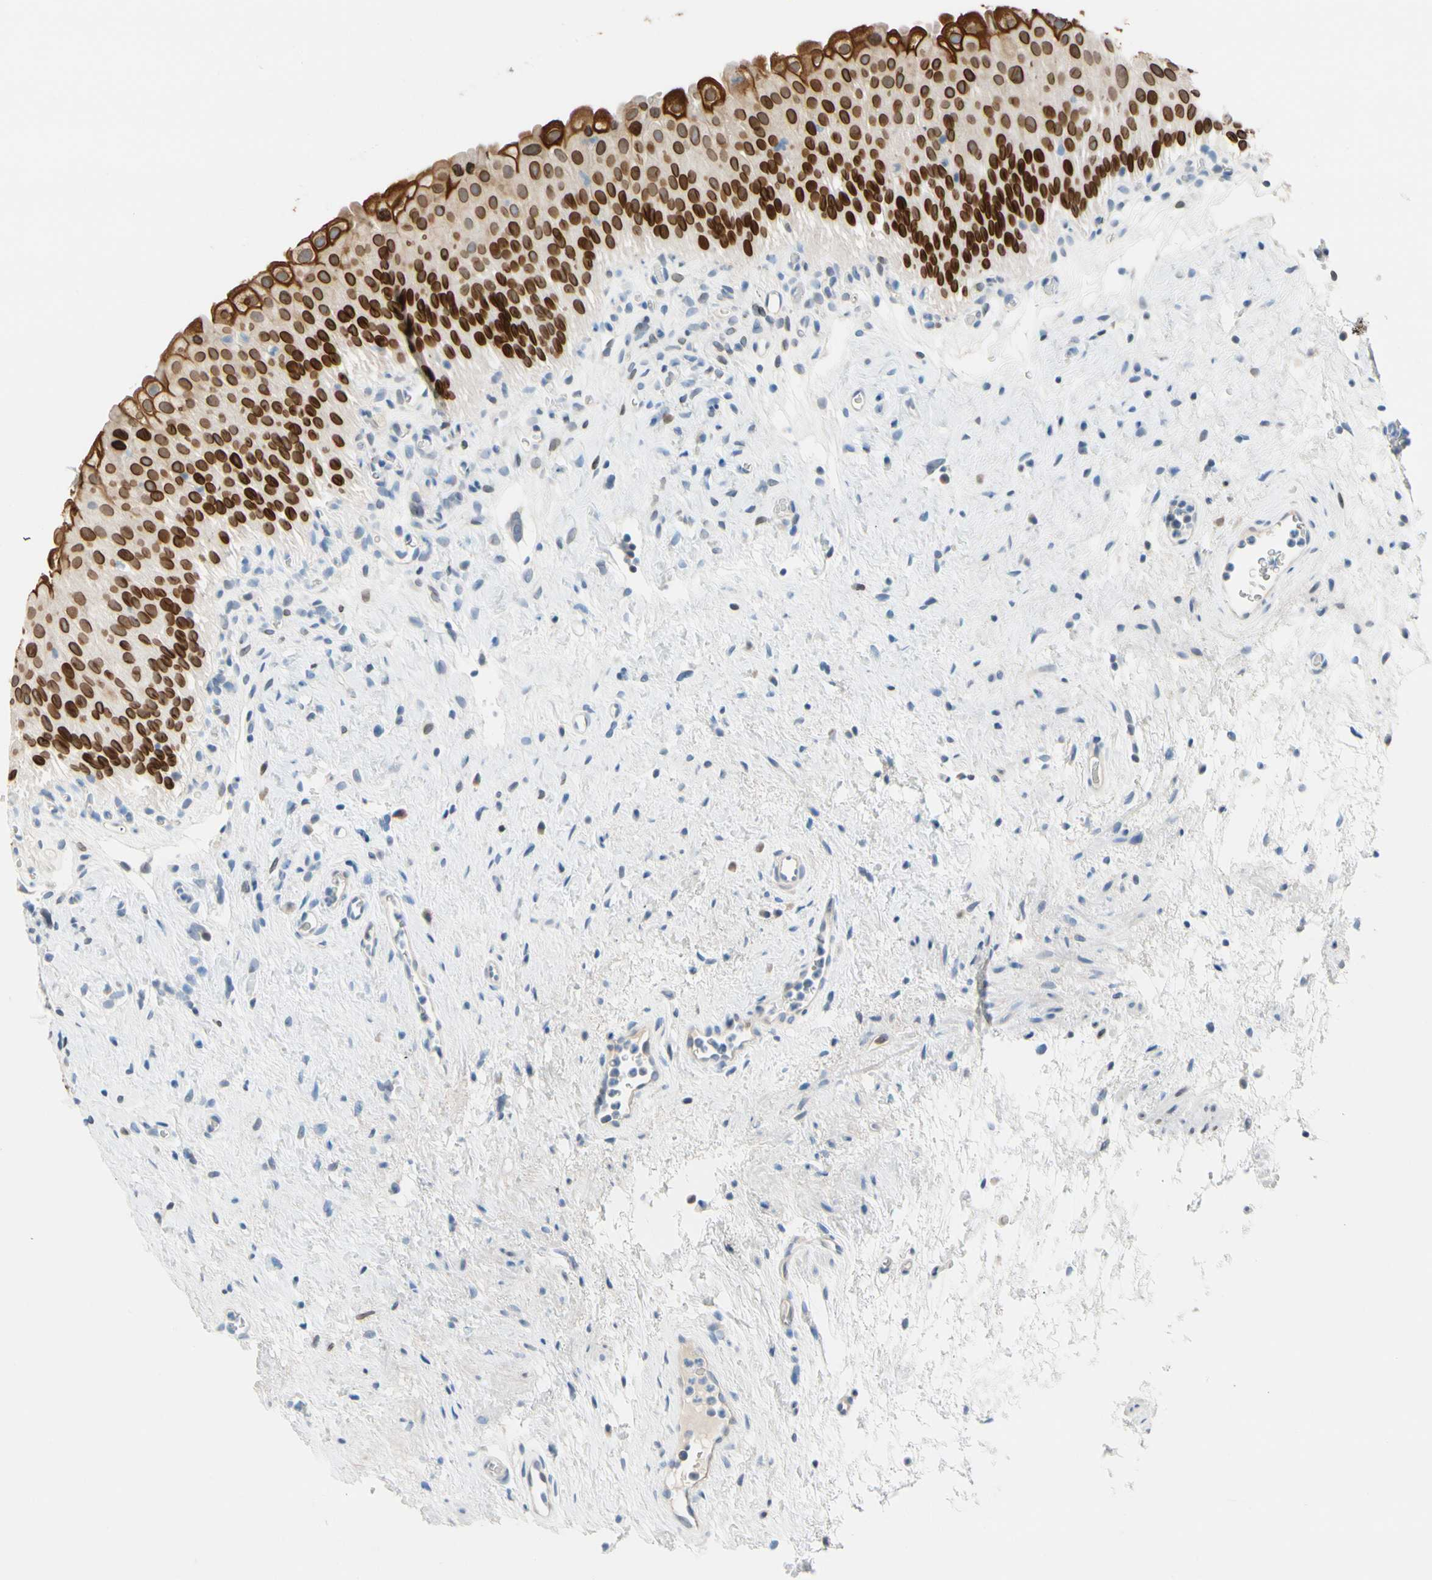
{"staining": {"intensity": "strong", "quantity": ">75%", "location": "cytoplasmic/membranous,nuclear"}, "tissue": "urinary bladder", "cell_type": "Urothelial cells", "image_type": "normal", "snomed": [{"axis": "morphology", "description": "Normal tissue, NOS"}, {"axis": "morphology", "description": "Urothelial carcinoma, High grade"}, {"axis": "topography", "description": "Urinary bladder"}], "caption": "Urinary bladder stained for a protein reveals strong cytoplasmic/membranous,nuclear positivity in urothelial cells. Nuclei are stained in blue.", "gene": "ZNF132", "patient": {"sex": "male", "age": 46}}